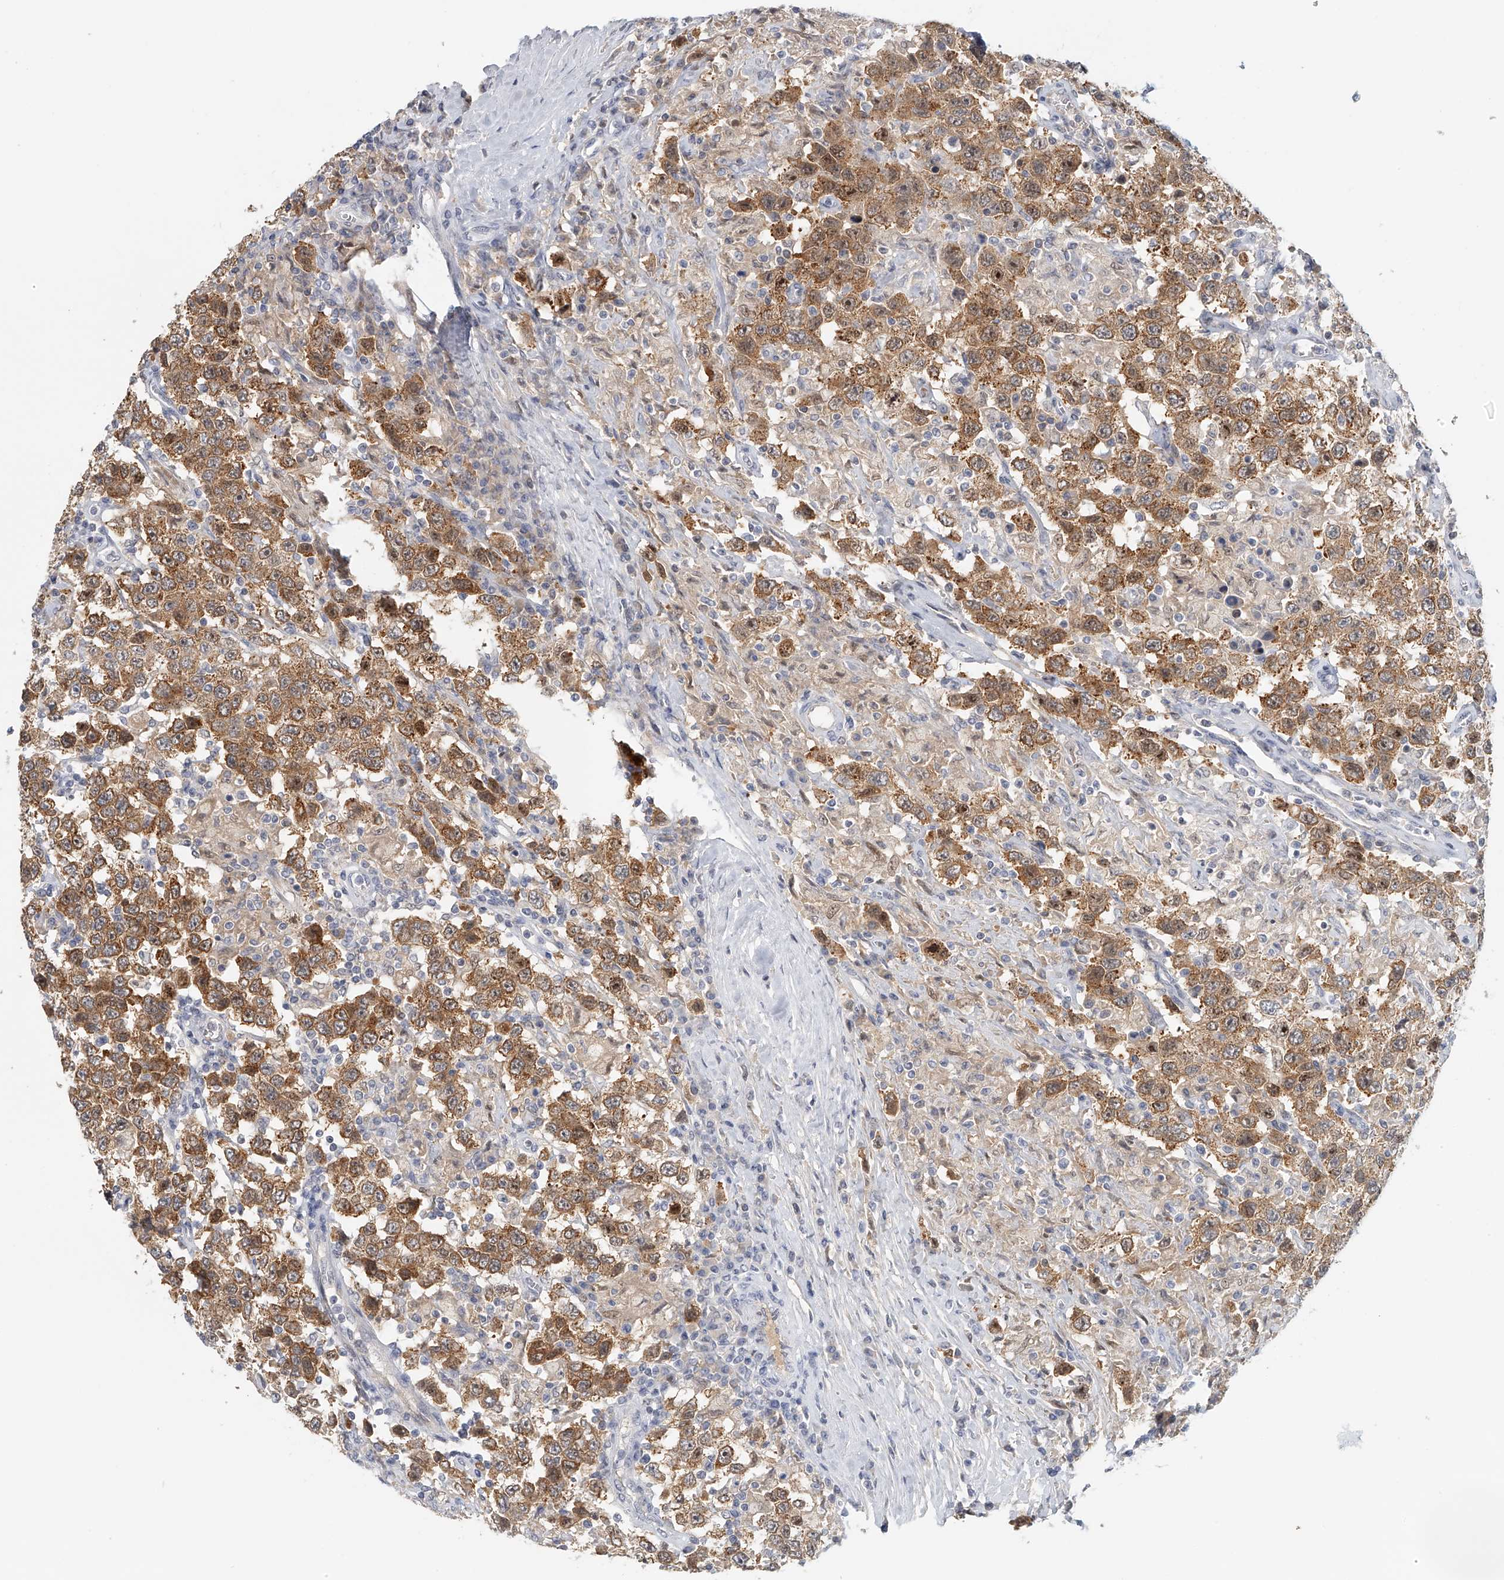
{"staining": {"intensity": "moderate", "quantity": ">75%", "location": "cytoplasmic/membranous"}, "tissue": "testis cancer", "cell_type": "Tumor cells", "image_type": "cancer", "snomed": [{"axis": "morphology", "description": "Seminoma, NOS"}, {"axis": "topography", "description": "Testis"}], "caption": "Testis seminoma was stained to show a protein in brown. There is medium levels of moderate cytoplasmic/membranous expression in approximately >75% of tumor cells.", "gene": "DDX43", "patient": {"sex": "male", "age": 41}}